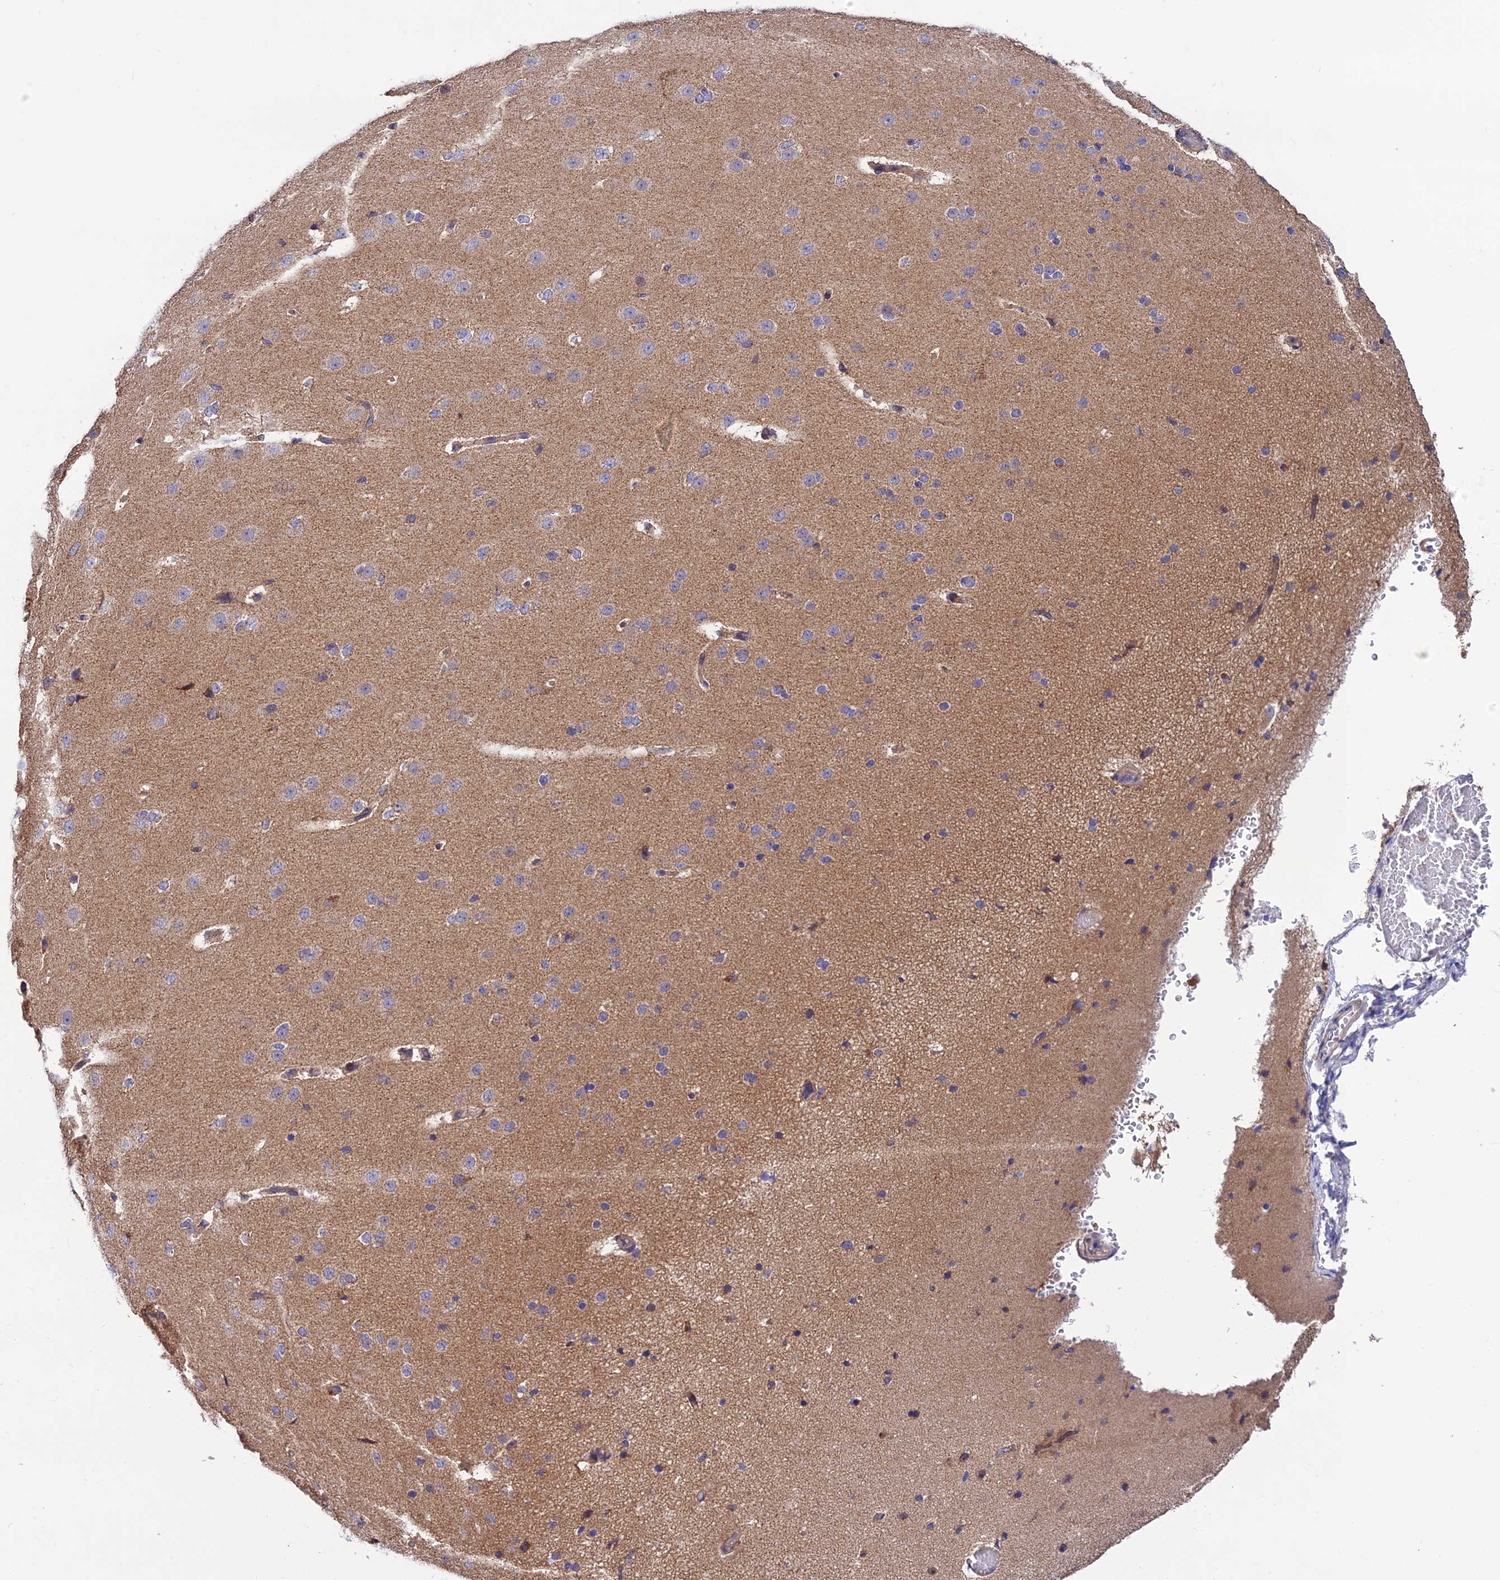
{"staining": {"intensity": "weak", "quantity": ">75%", "location": "cytoplasmic/membranous"}, "tissue": "cerebral cortex", "cell_type": "Endothelial cells", "image_type": "normal", "snomed": [{"axis": "morphology", "description": "Normal tissue, NOS"}, {"axis": "morphology", "description": "Developmental malformation"}, {"axis": "topography", "description": "Cerebral cortex"}], "caption": "A brown stain labels weak cytoplasmic/membranous positivity of a protein in endothelial cells of normal human cerebral cortex.", "gene": "PZP", "patient": {"sex": "female", "age": 30}}